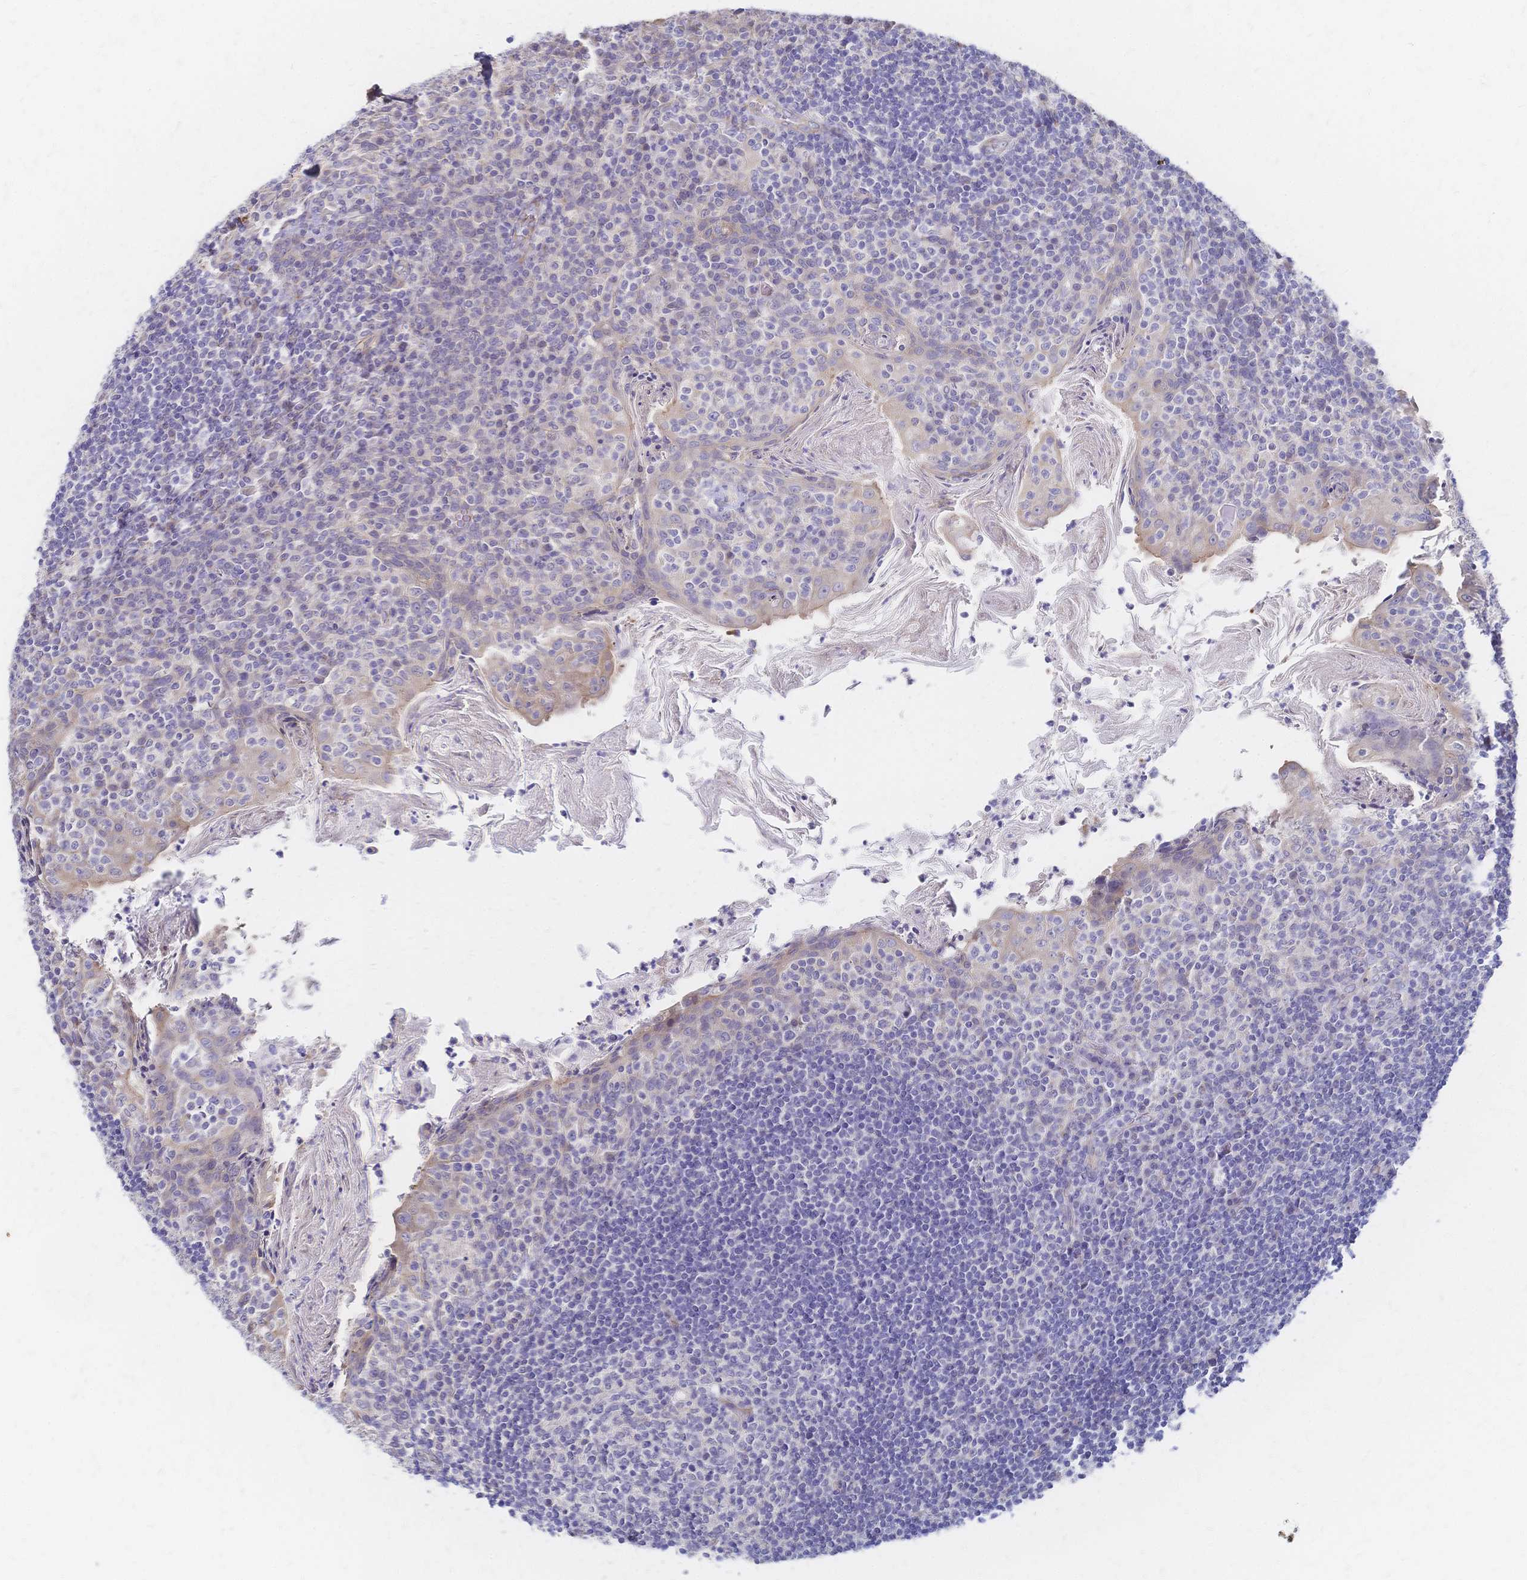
{"staining": {"intensity": "negative", "quantity": "none", "location": "none"}, "tissue": "tonsil", "cell_type": "Germinal center cells", "image_type": "normal", "snomed": [{"axis": "morphology", "description": "Normal tissue, NOS"}, {"axis": "topography", "description": "Tonsil"}], "caption": "The immunohistochemistry (IHC) histopathology image has no significant expression in germinal center cells of tonsil.", "gene": "SLC5A1", "patient": {"sex": "female", "age": 10}}